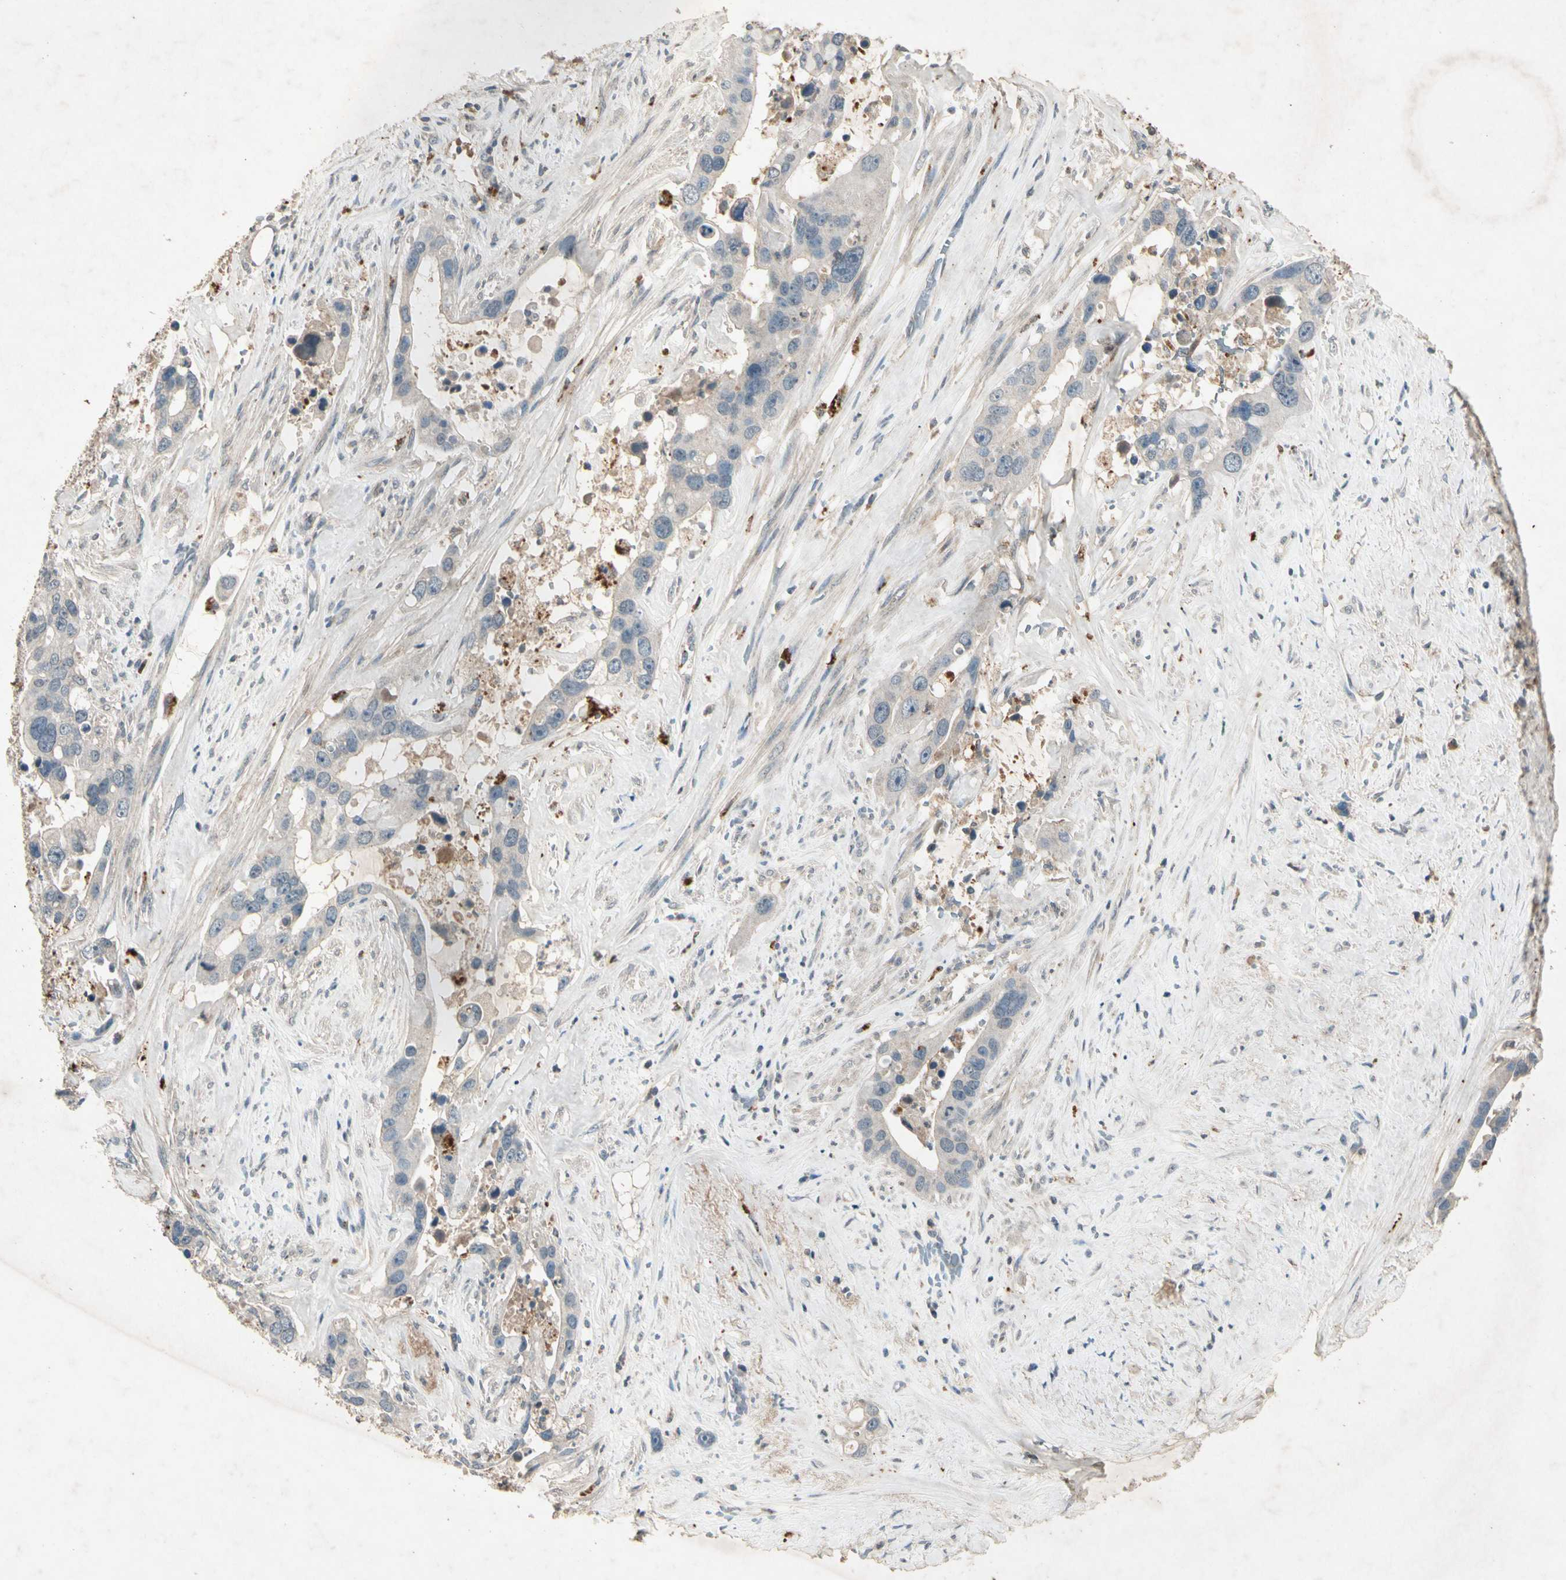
{"staining": {"intensity": "weak", "quantity": "<25%", "location": "cytoplasmic/membranous"}, "tissue": "liver cancer", "cell_type": "Tumor cells", "image_type": "cancer", "snomed": [{"axis": "morphology", "description": "Cholangiocarcinoma"}, {"axis": "topography", "description": "Liver"}], "caption": "Histopathology image shows no protein positivity in tumor cells of cholangiocarcinoma (liver) tissue.", "gene": "GPLD1", "patient": {"sex": "female", "age": 65}}